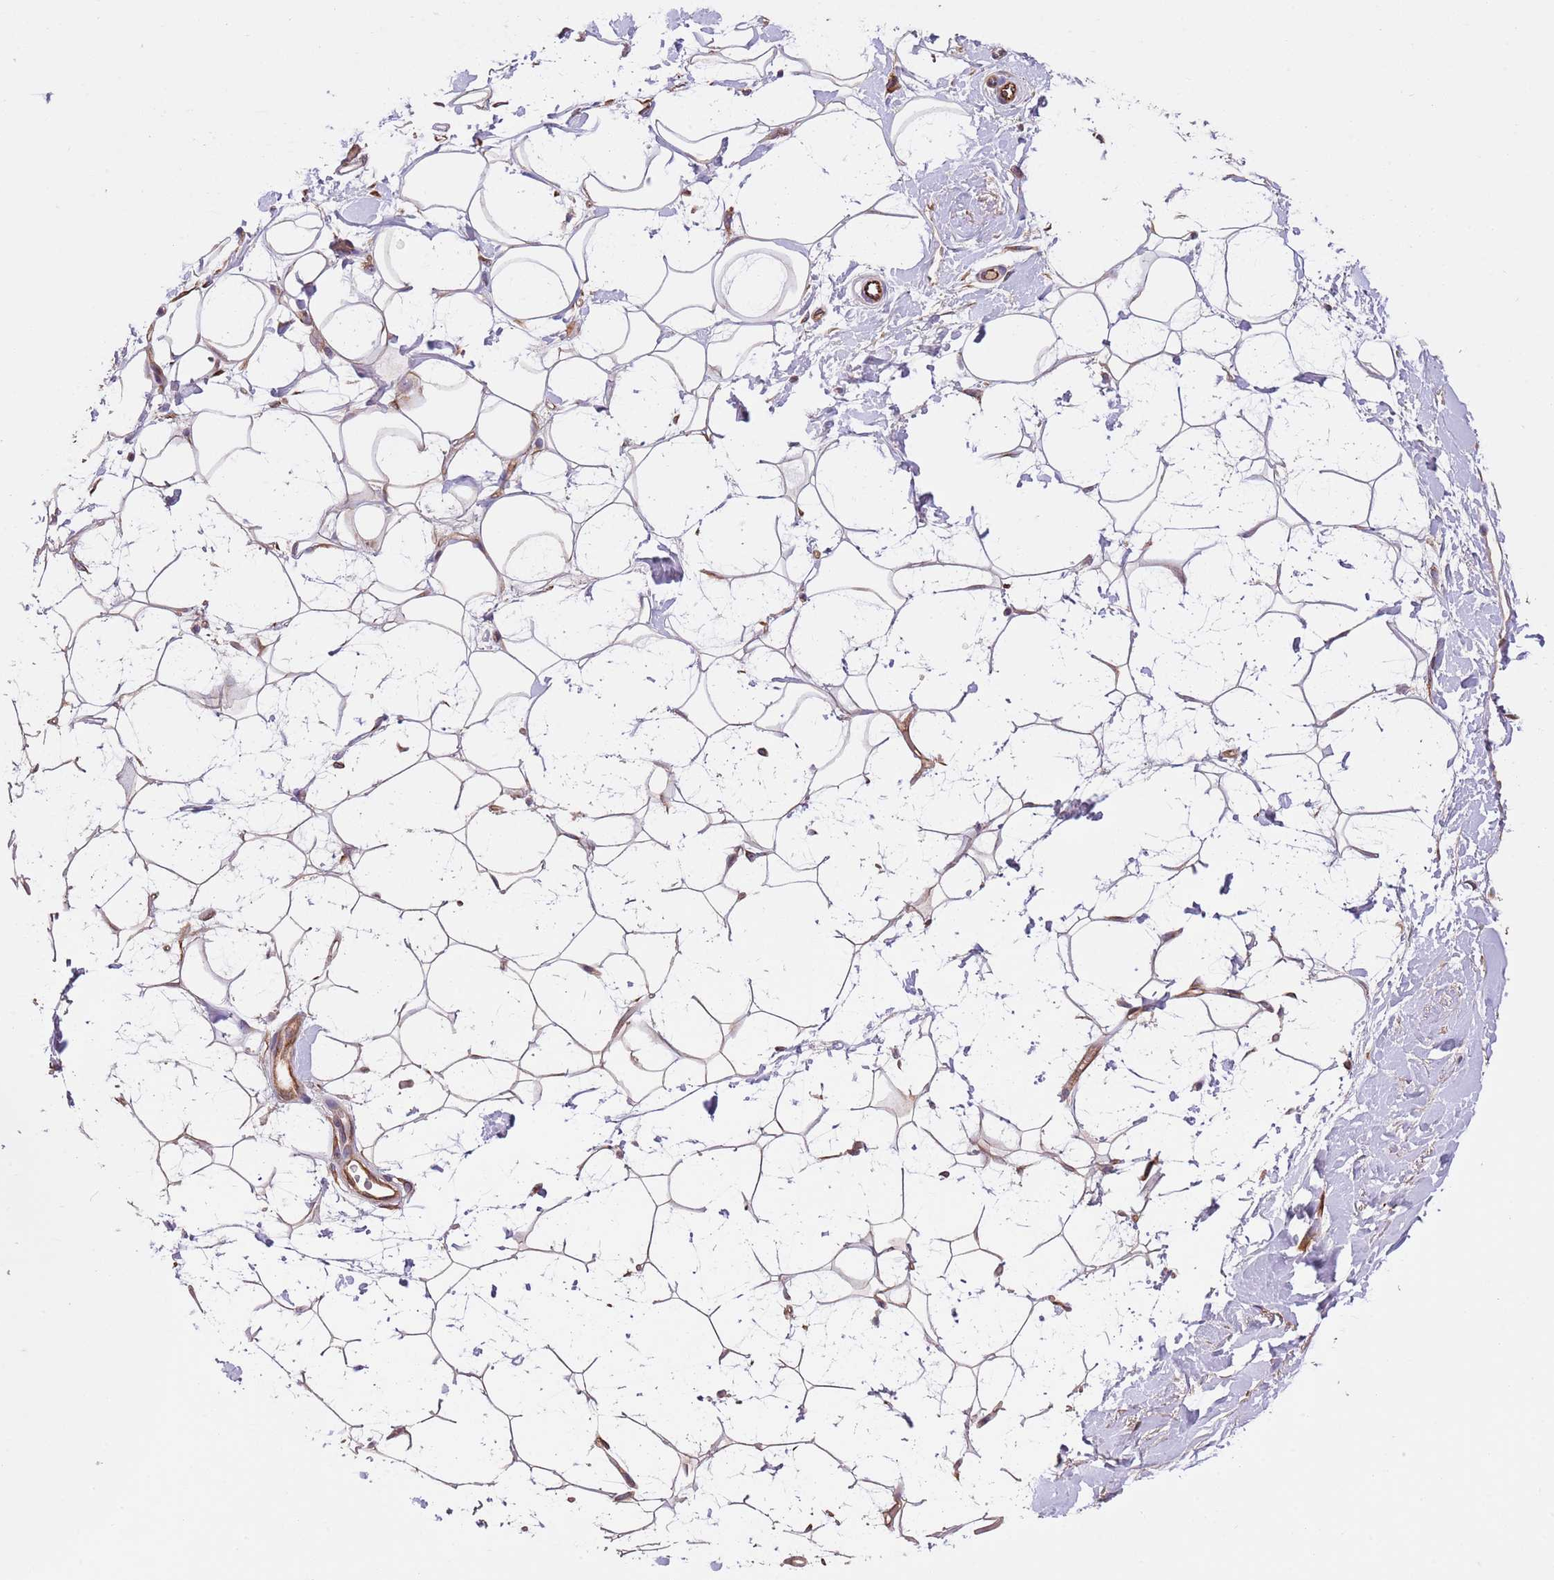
{"staining": {"intensity": "negative", "quantity": "none", "location": "none"}, "tissue": "adipose tissue", "cell_type": "Adipocytes", "image_type": "normal", "snomed": [{"axis": "morphology", "description": "Normal tissue, NOS"}, {"axis": "topography", "description": "Breast"}], "caption": "The histopathology image exhibits no significant staining in adipocytes of adipose tissue. (IHC, brightfield microscopy, high magnification).", "gene": "FAM89B", "patient": {"sex": "female", "age": 26}}